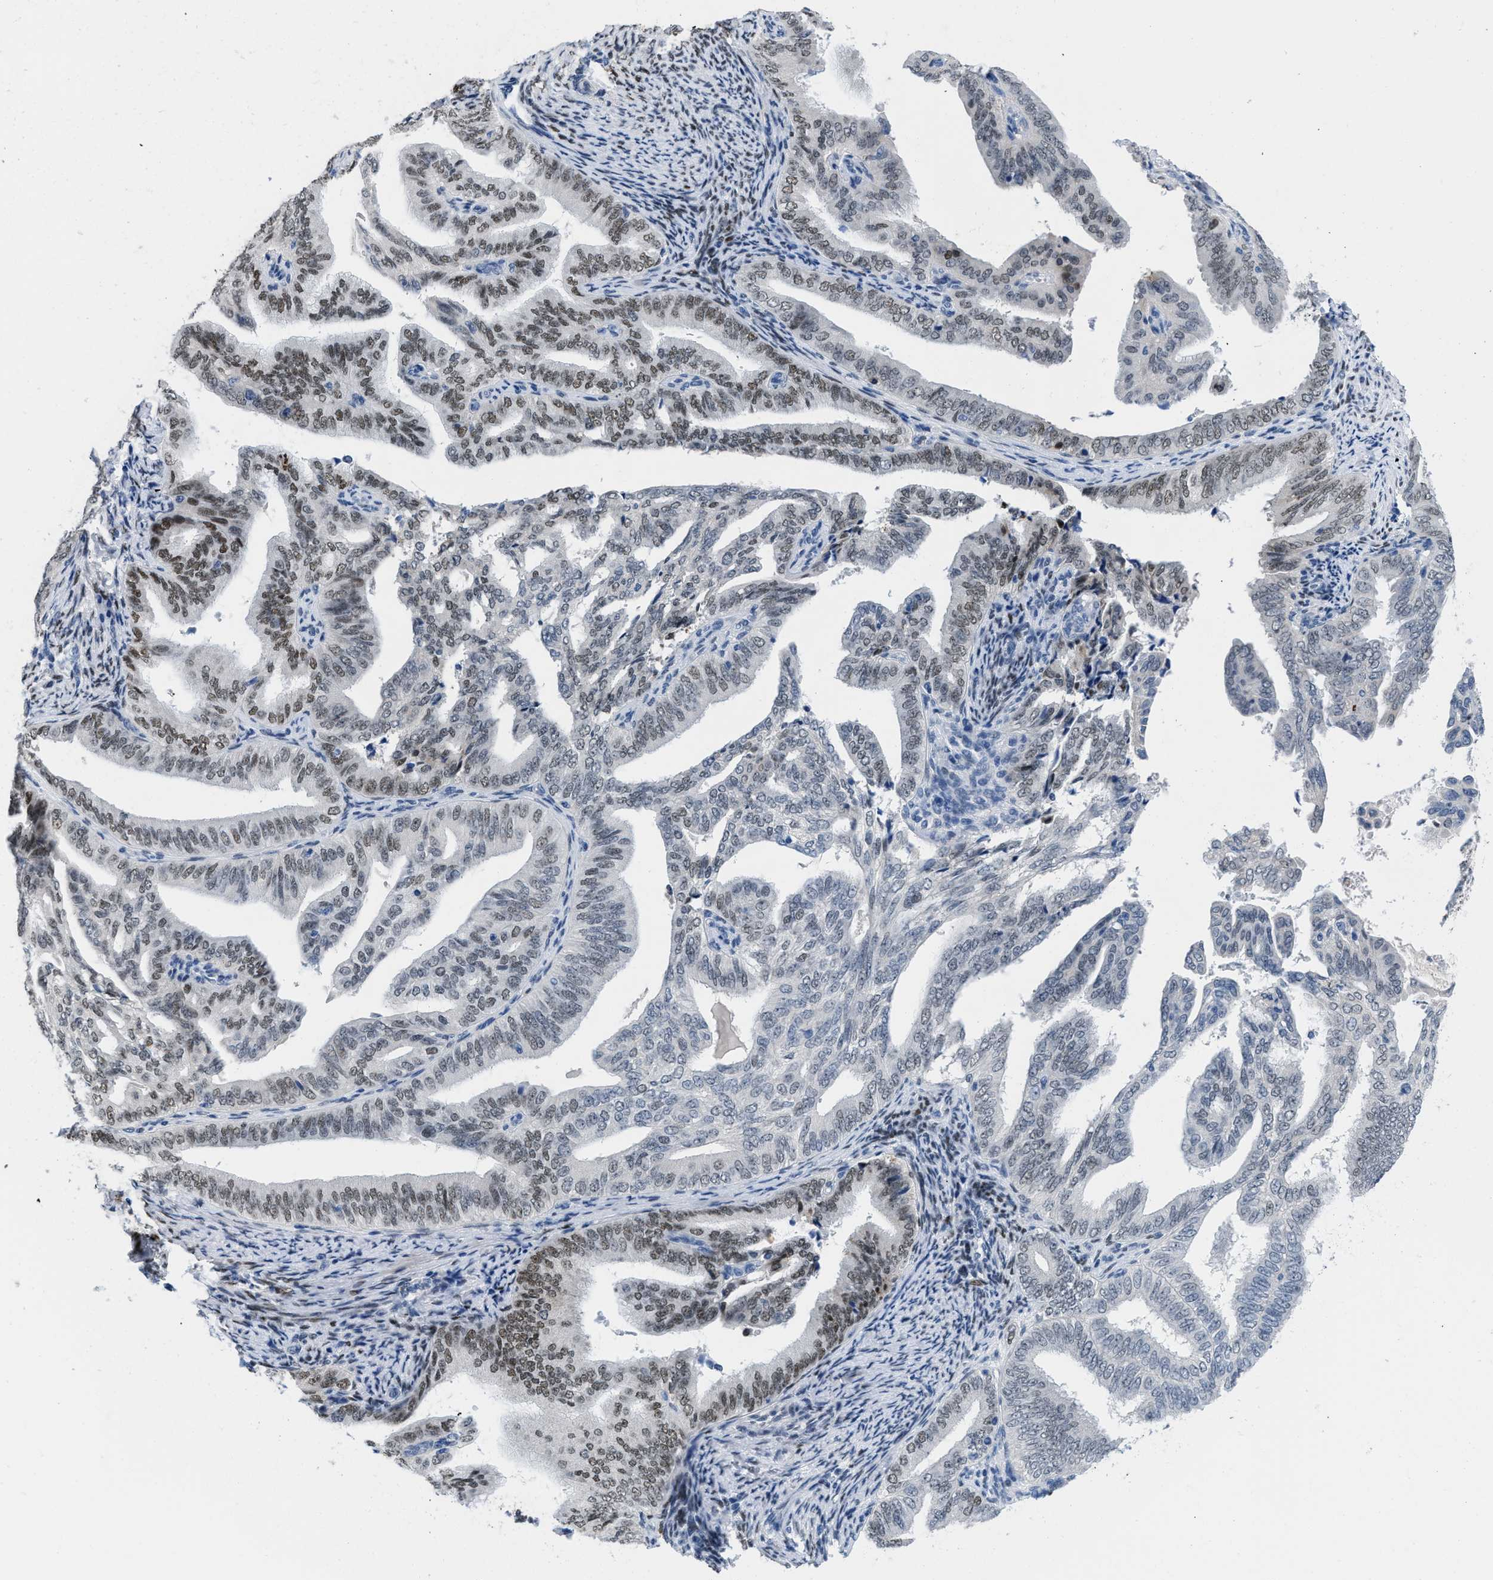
{"staining": {"intensity": "strong", "quantity": ">75%", "location": "nuclear"}, "tissue": "endometrial cancer", "cell_type": "Tumor cells", "image_type": "cancer", "snomed": [{"axis": "morphology", "description": "Adenocarcinoma, NOS"}, {"axis": "topography", "description": "Endometrium"}], "caption": "DAB immunohistochemical staining of endometrial cancer (adenocarcinoma) displays strong nuclear protein positivity in approximately >75% of tumor cells.", "gene": "NFIX", "patient": {"sex": "female", "age": 58}}